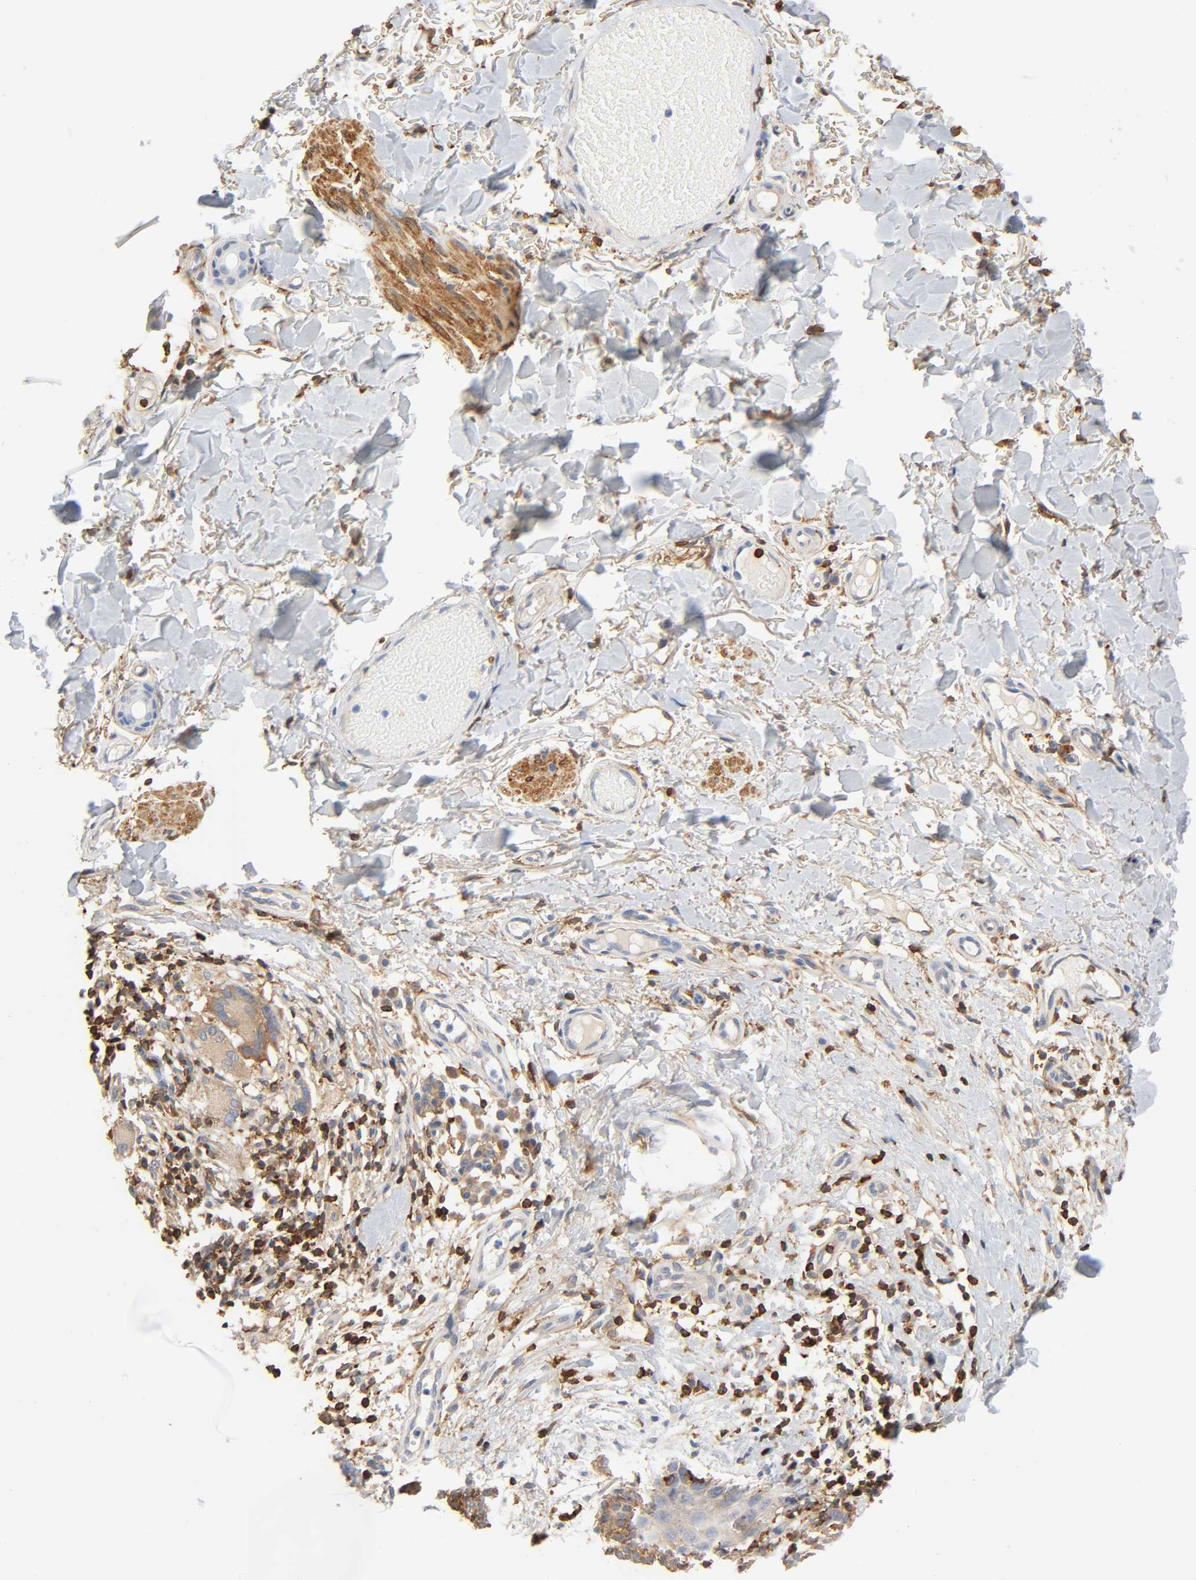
{"staining": {"intensity": "moderate", "quantity": ">75%", "location": "cytoplasmic/membranous"}, "tissue": "skin cancer", "cell_type": "Tumor cells", "image_type": "cancer", "snomed": [{"axis": "morphology", "description": "Fibrosis, NOS"}, {"axis": "morphology", "description": "Basal cell carcinoma"}, {"axis": "topography", "description": "Skin"}], "caption": "Protein expression analysis of basal cell carcinoma (skin) exhibits moderate cytoplasmic/membranous expression in about >75% of tumor cells.", "gene": "BIN1", "patient": {"sex": "male", "age": 76}}